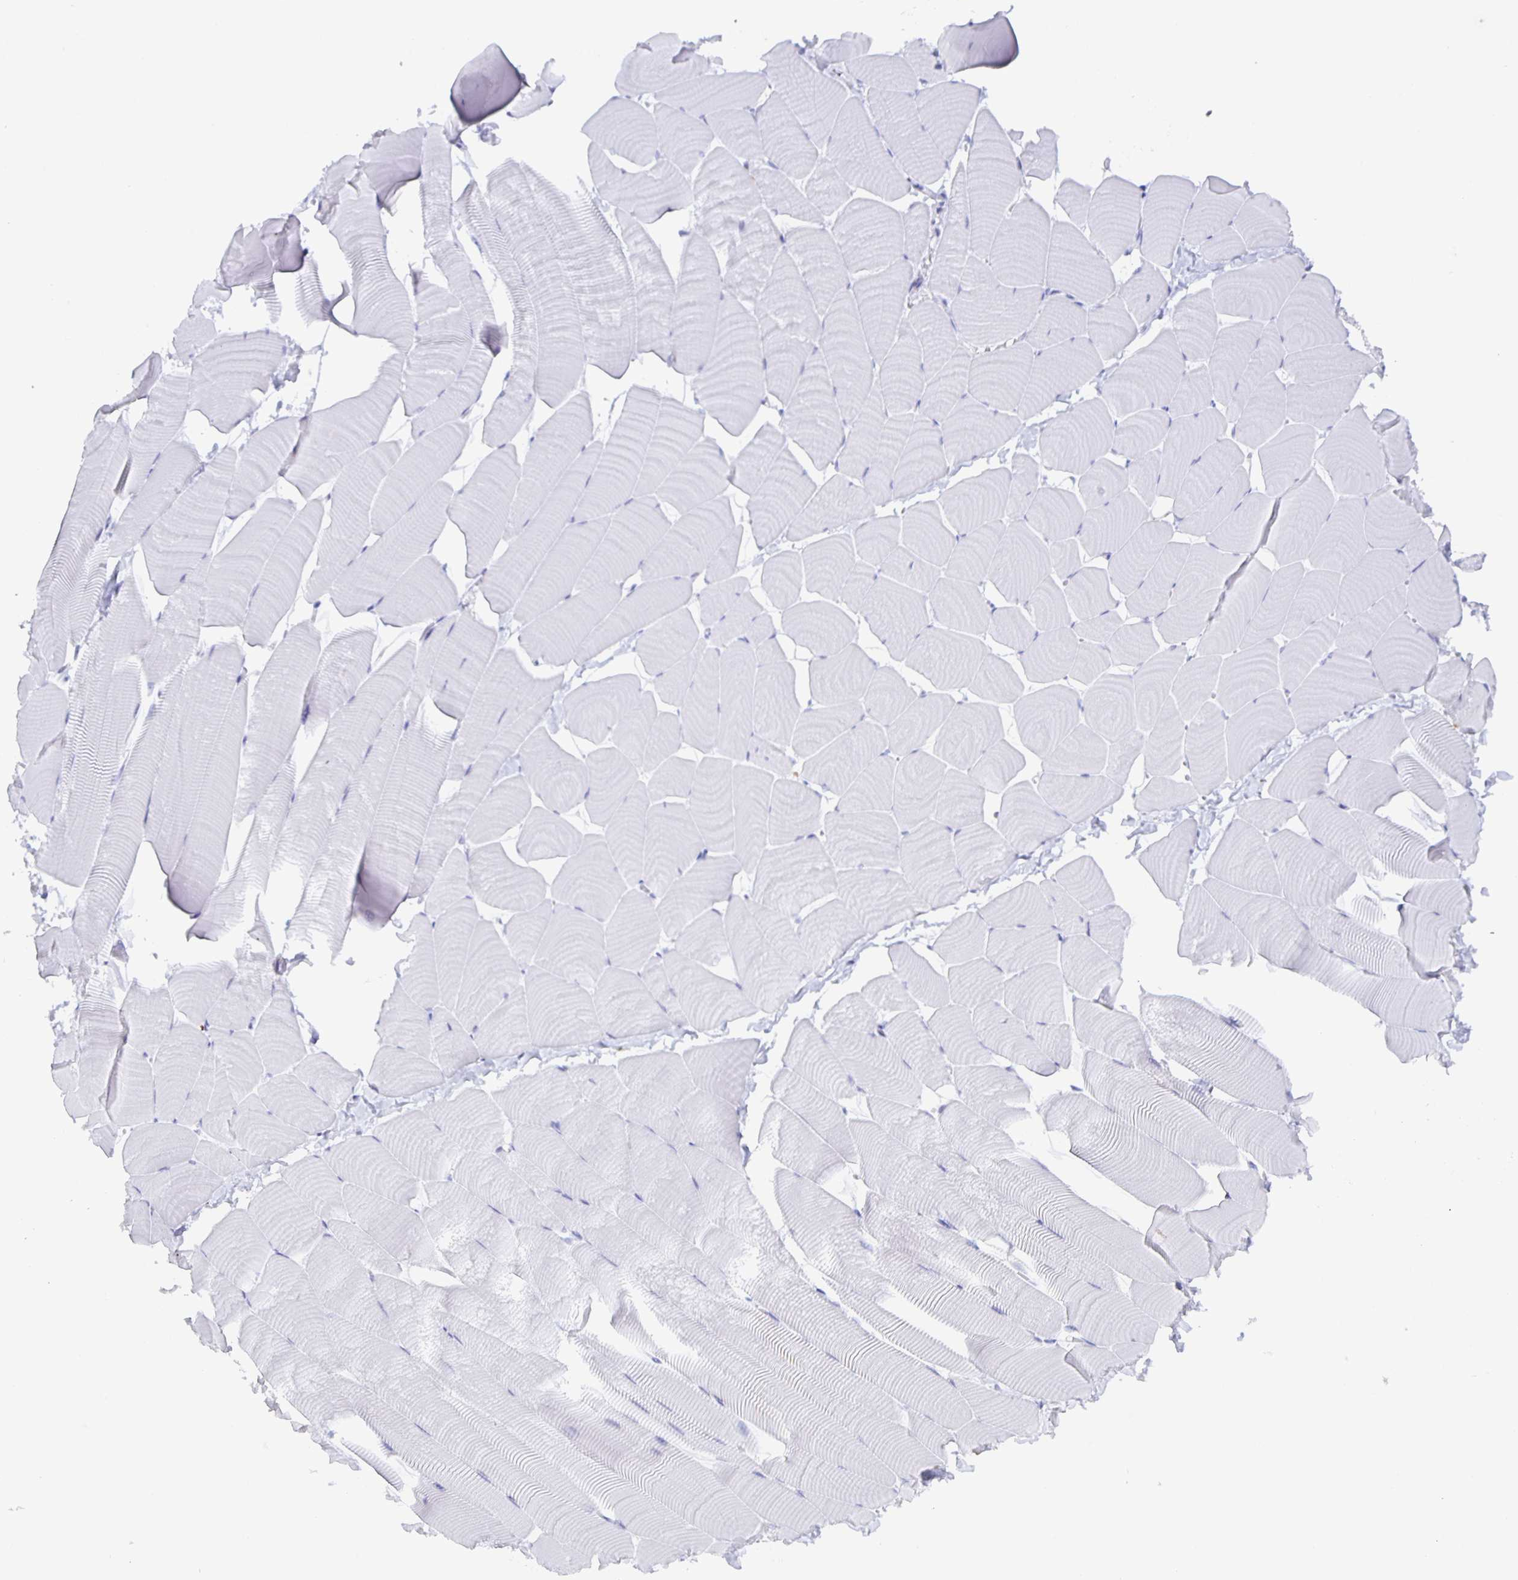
{"staining": {"intensity": "negative", "quantity": "none", "location": "none"}, "tissue": "skeletal muscle", "cell_type": "Myocytes", "image_type": "normal", "snomed": [{"axis": "morphology", "description": "Normal tissue, NOS"}, {"axis": "topography", "description": "Skeletal muscle"}], "caption": "The histopathology image reveals no significant staining in myocytes of skeletal muscle.", "gene": "LIPA", "patient": {"sex": "male", "age": 25}}